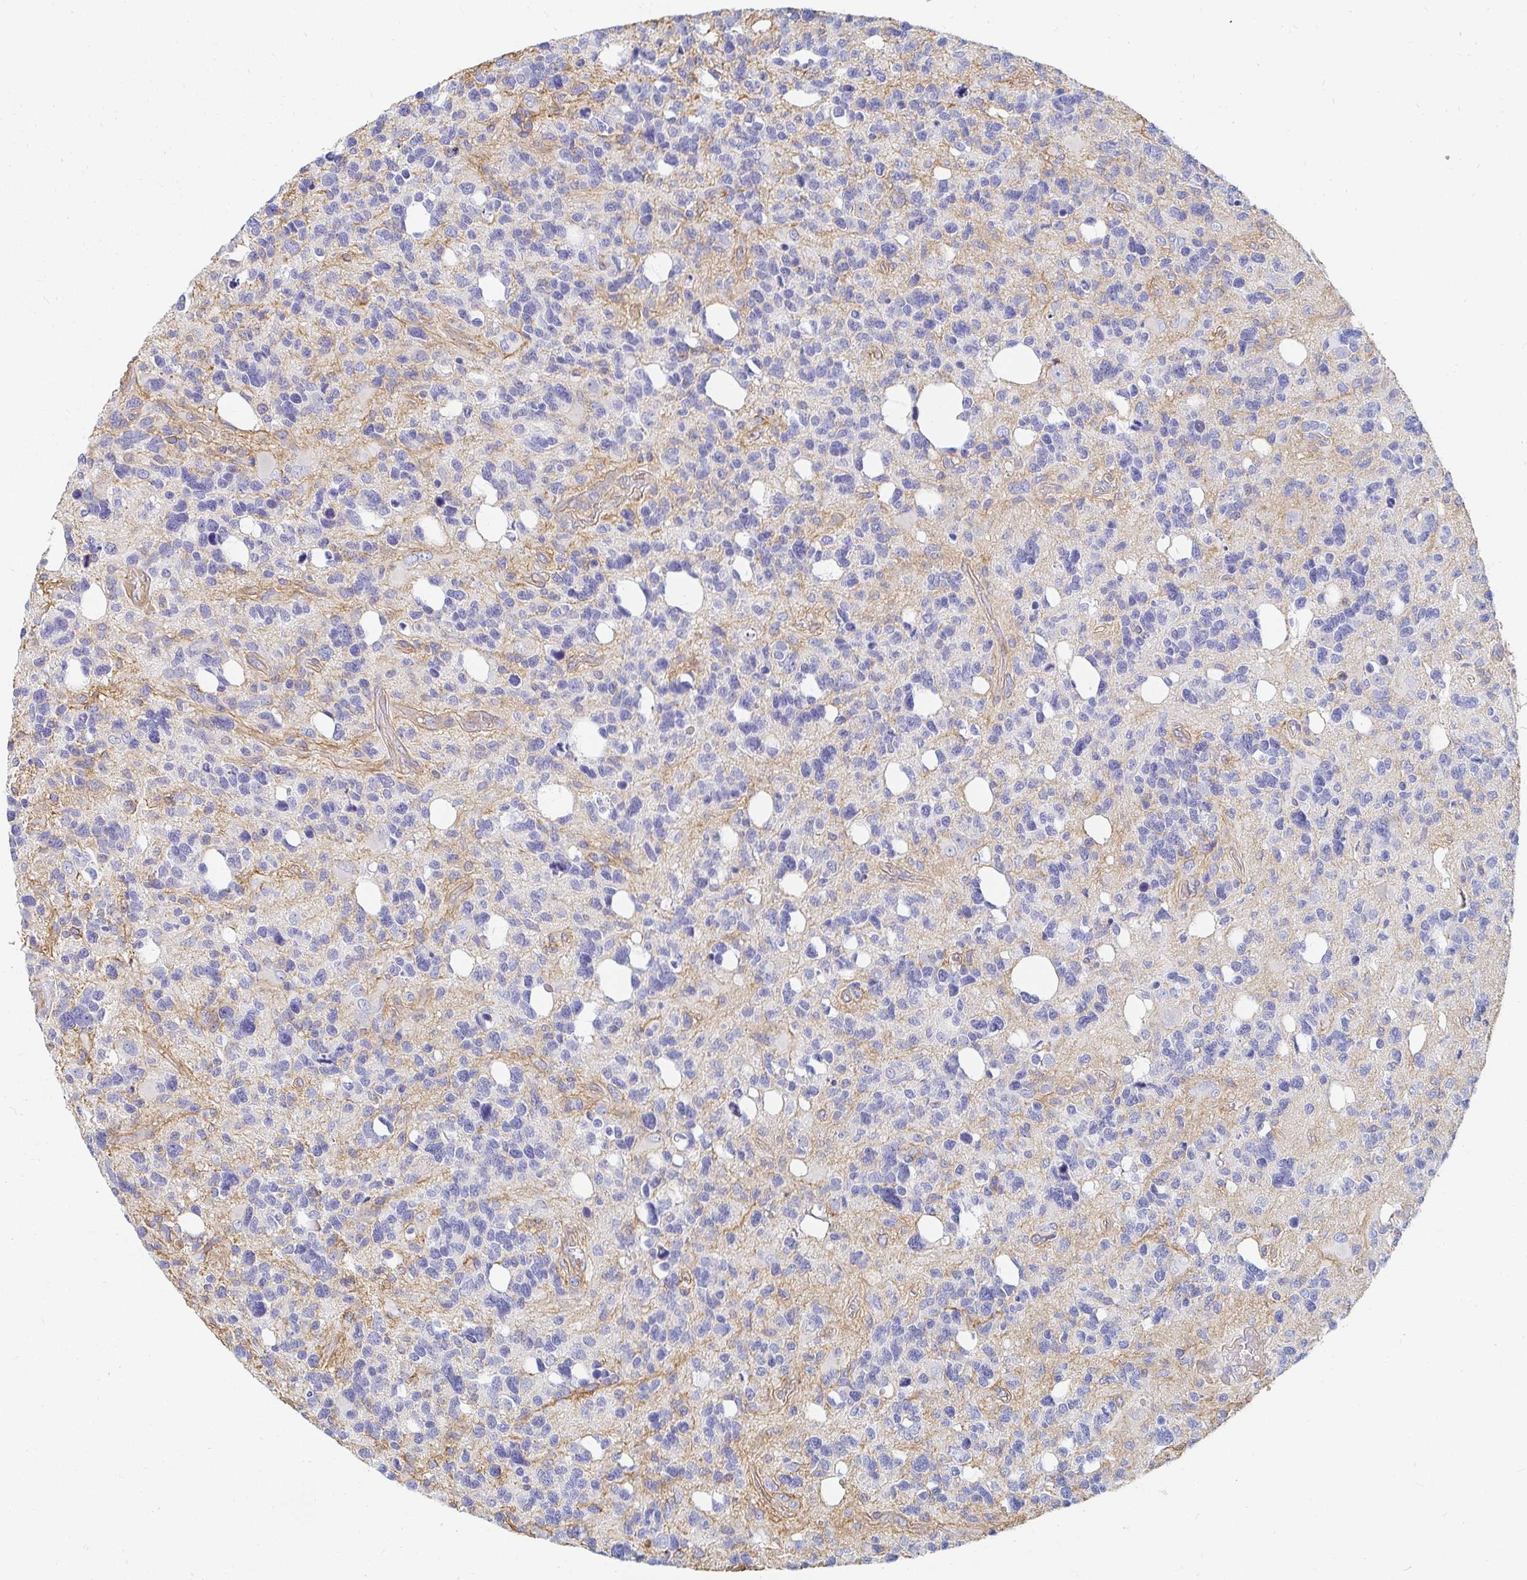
{"staining": {"intensity": "negative", "quantity": "none", "location": "none"}, "tissue": "glioma", "cell_type": "Tumor cells", "image_type": "cancer", "snomed": [{"axis": "morphology", "description": "Glioma, malignant, High grade"}, {"axis": "topography", "description": "Brain"}], "caption": "Glioma was stained to show a protein in brown. There is no significant staining in tumor cells. (DAB (3,3'-diaminobenzidine) immunohistochemistry (IHC), high magnification).", "gene": "TSPAN19", "patient": {"sex": "male", "age": 49}}